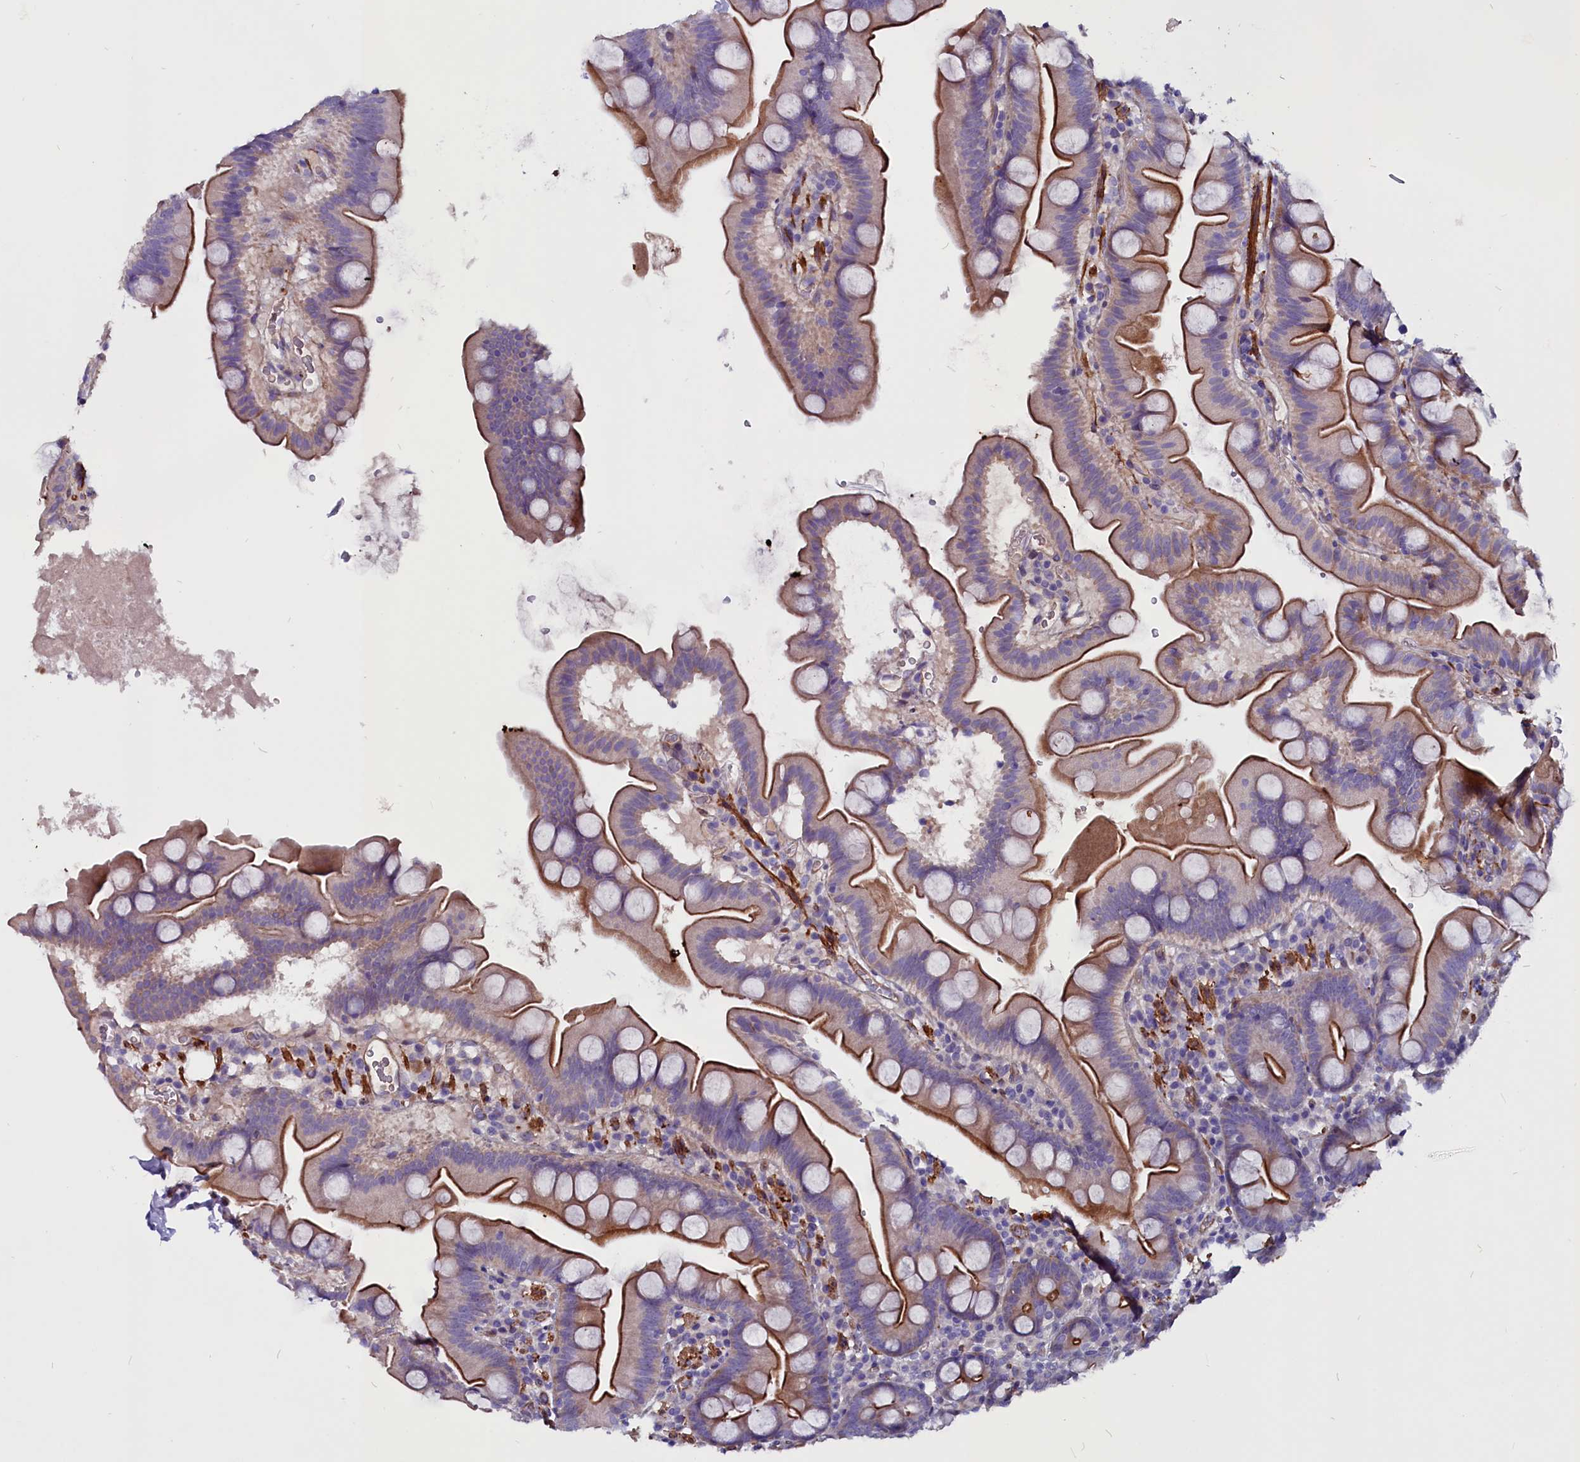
{"staining": {"intensity": "moderate", "quantity": ">75%", "location": "cytoplasmic/membranous"}, "tissue": "small intestine", "cell_type": "Glandular cells", "image_type": "normal", "snomed": [{"axis": "morphology", "description": "Normal tissue, NOS"}, {"axis": "topography", "description": "Small intestine"}], "caption": "DAB immunohistochemical staining of benign small intestine displays moderate cytoplasmic/membranous protein staining in approximately >75% of glandular cells.", "gene": "ZNF749", "patient": {"sex": "female", "age": 68}}